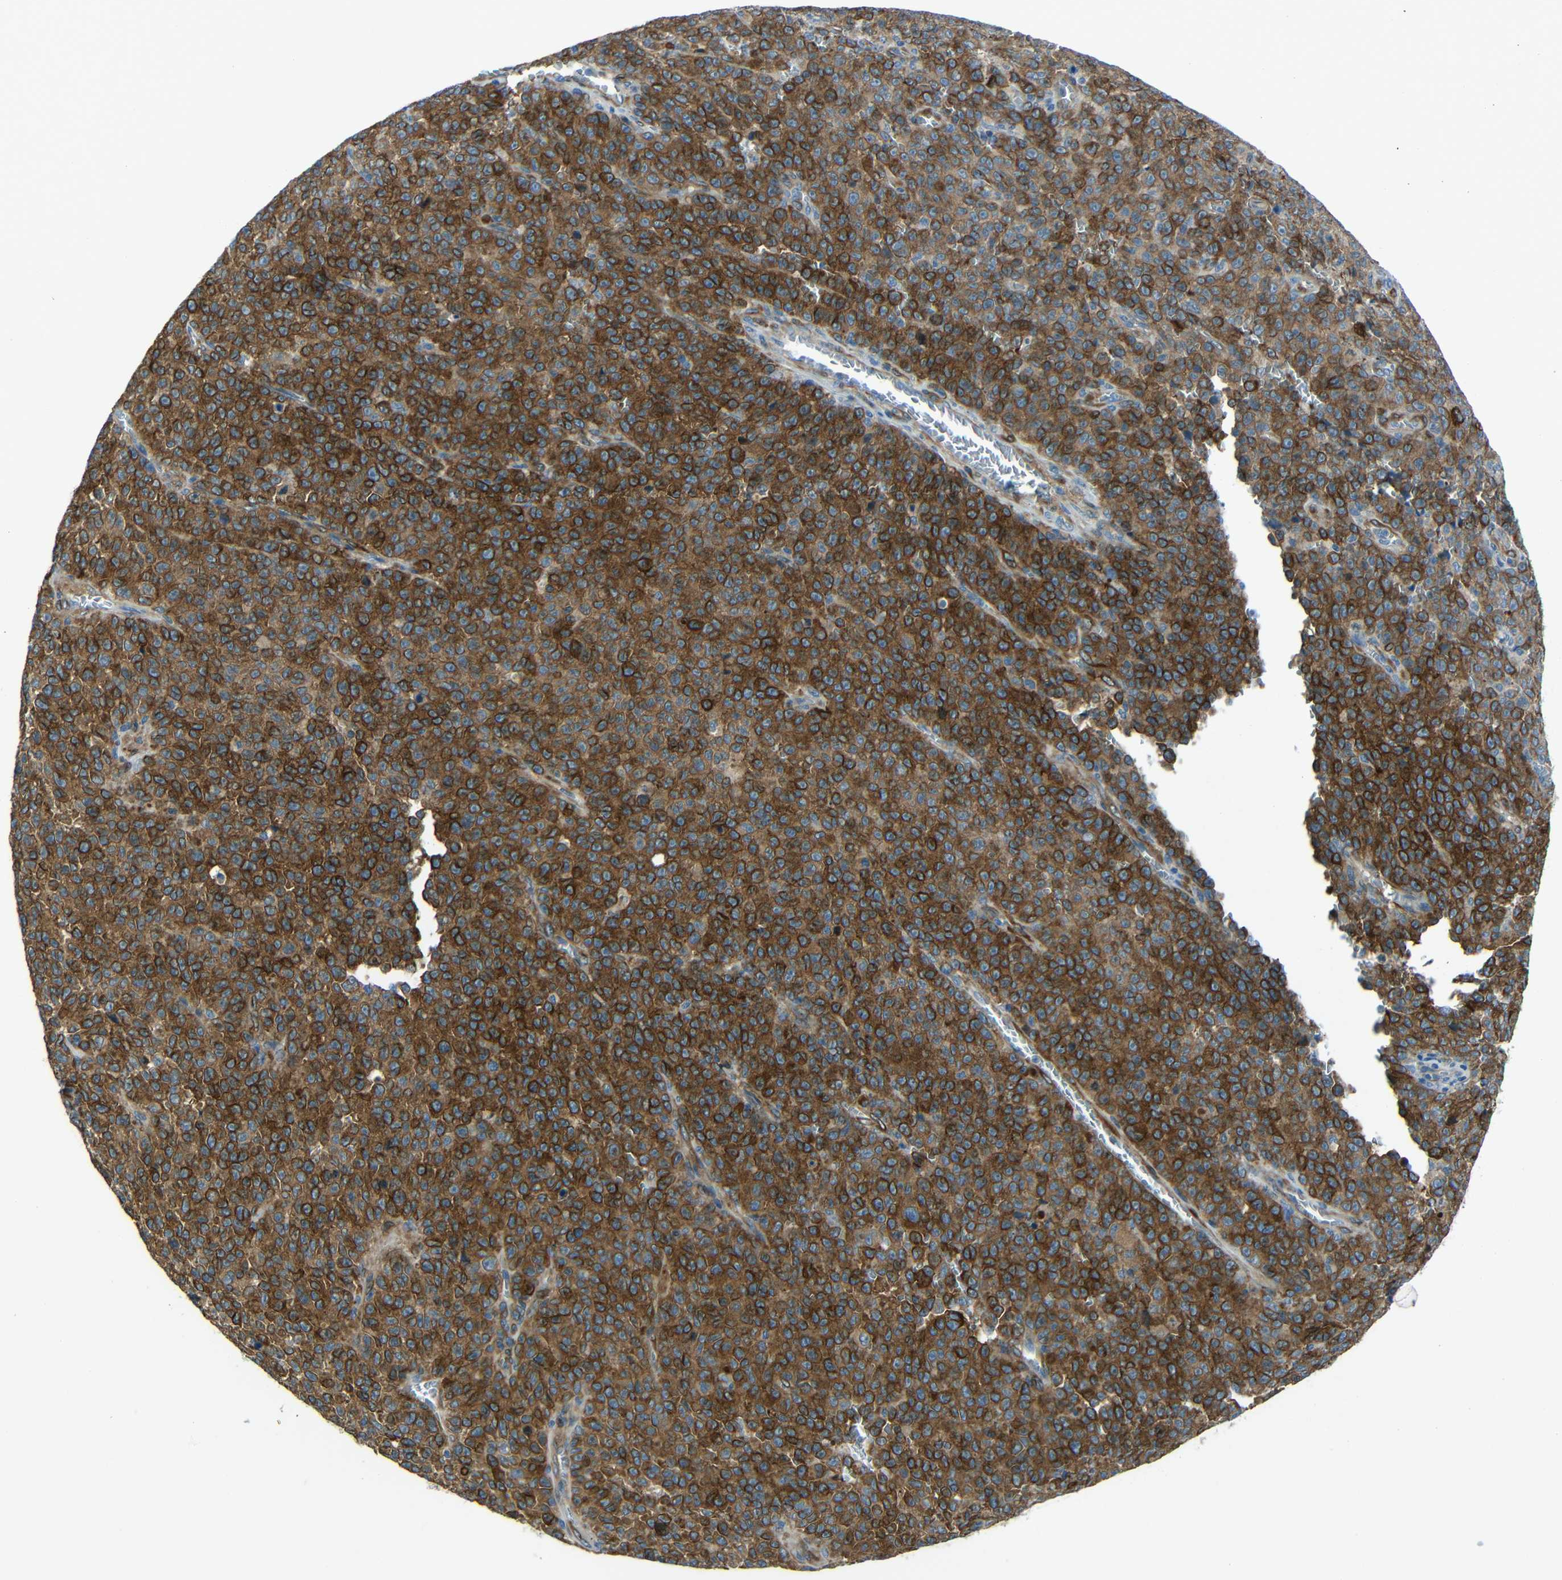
{"staining": {"intensity": "strong", "quantity": ">75%", "location": "cytoplasmic/membranous"}, "tissue": "melanoma", "cell_type": "Tumor cells", "image_type": "cancer", "snomed": [{"axis": "morphology", "description": "Malignant melanoma, NOS"}, {"axis": "topography", "description": "Skin"}], "caption": "Melanoma stained with IHC shows strong cytoplasmic/membranous staining in approximately >75% of tumor cells. The staining is performed using DAB (3,3'-diaminobenzidine) brown chromogen to label protein expression. The nuclei are counter-stained blue using hematoxylin.", "gene": "DCLK1", "patient": {"sex": "female", "age": 82}}